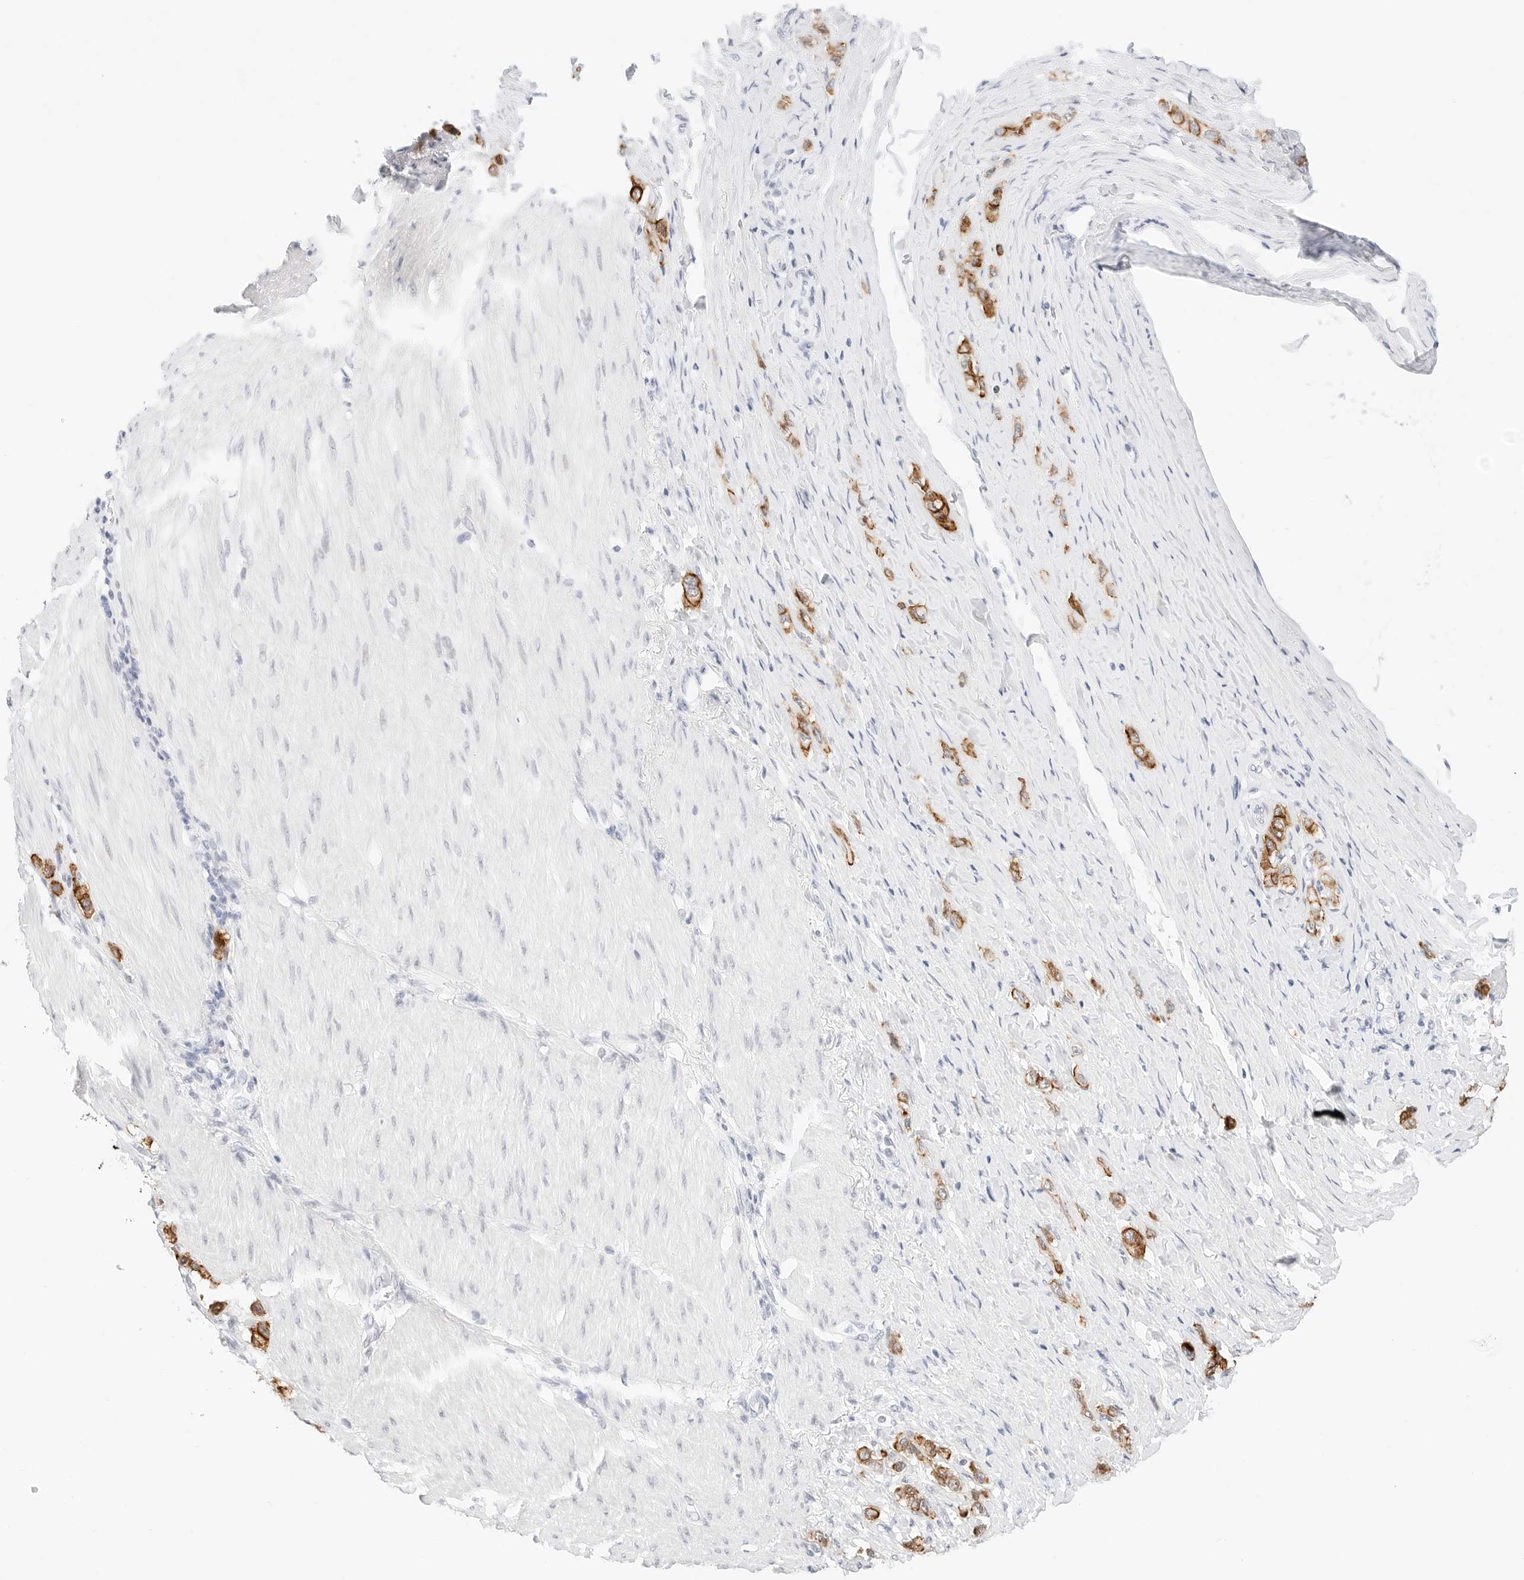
{"staining": {"intensity": "strong", "quantity": ">75%", "location": "cytoplasmic/membranous"}, "tissue": "stomach cancer", "cell_type": "Tumor cells", "image_type": "cancer", "snomed": [{"axis": "morphology", "description": "Adenocarcinoma, NOS"}, {"axis": "topography", "description": "Stomach"}], "caption": "A high amount of strong cytoplasmic/membranous staining is present in approximately >75% of tumor cells in adenocarcinoma (stomach) tissue.", "gene": "CDH1", "patient": {"sex": "female", "age": 65}}